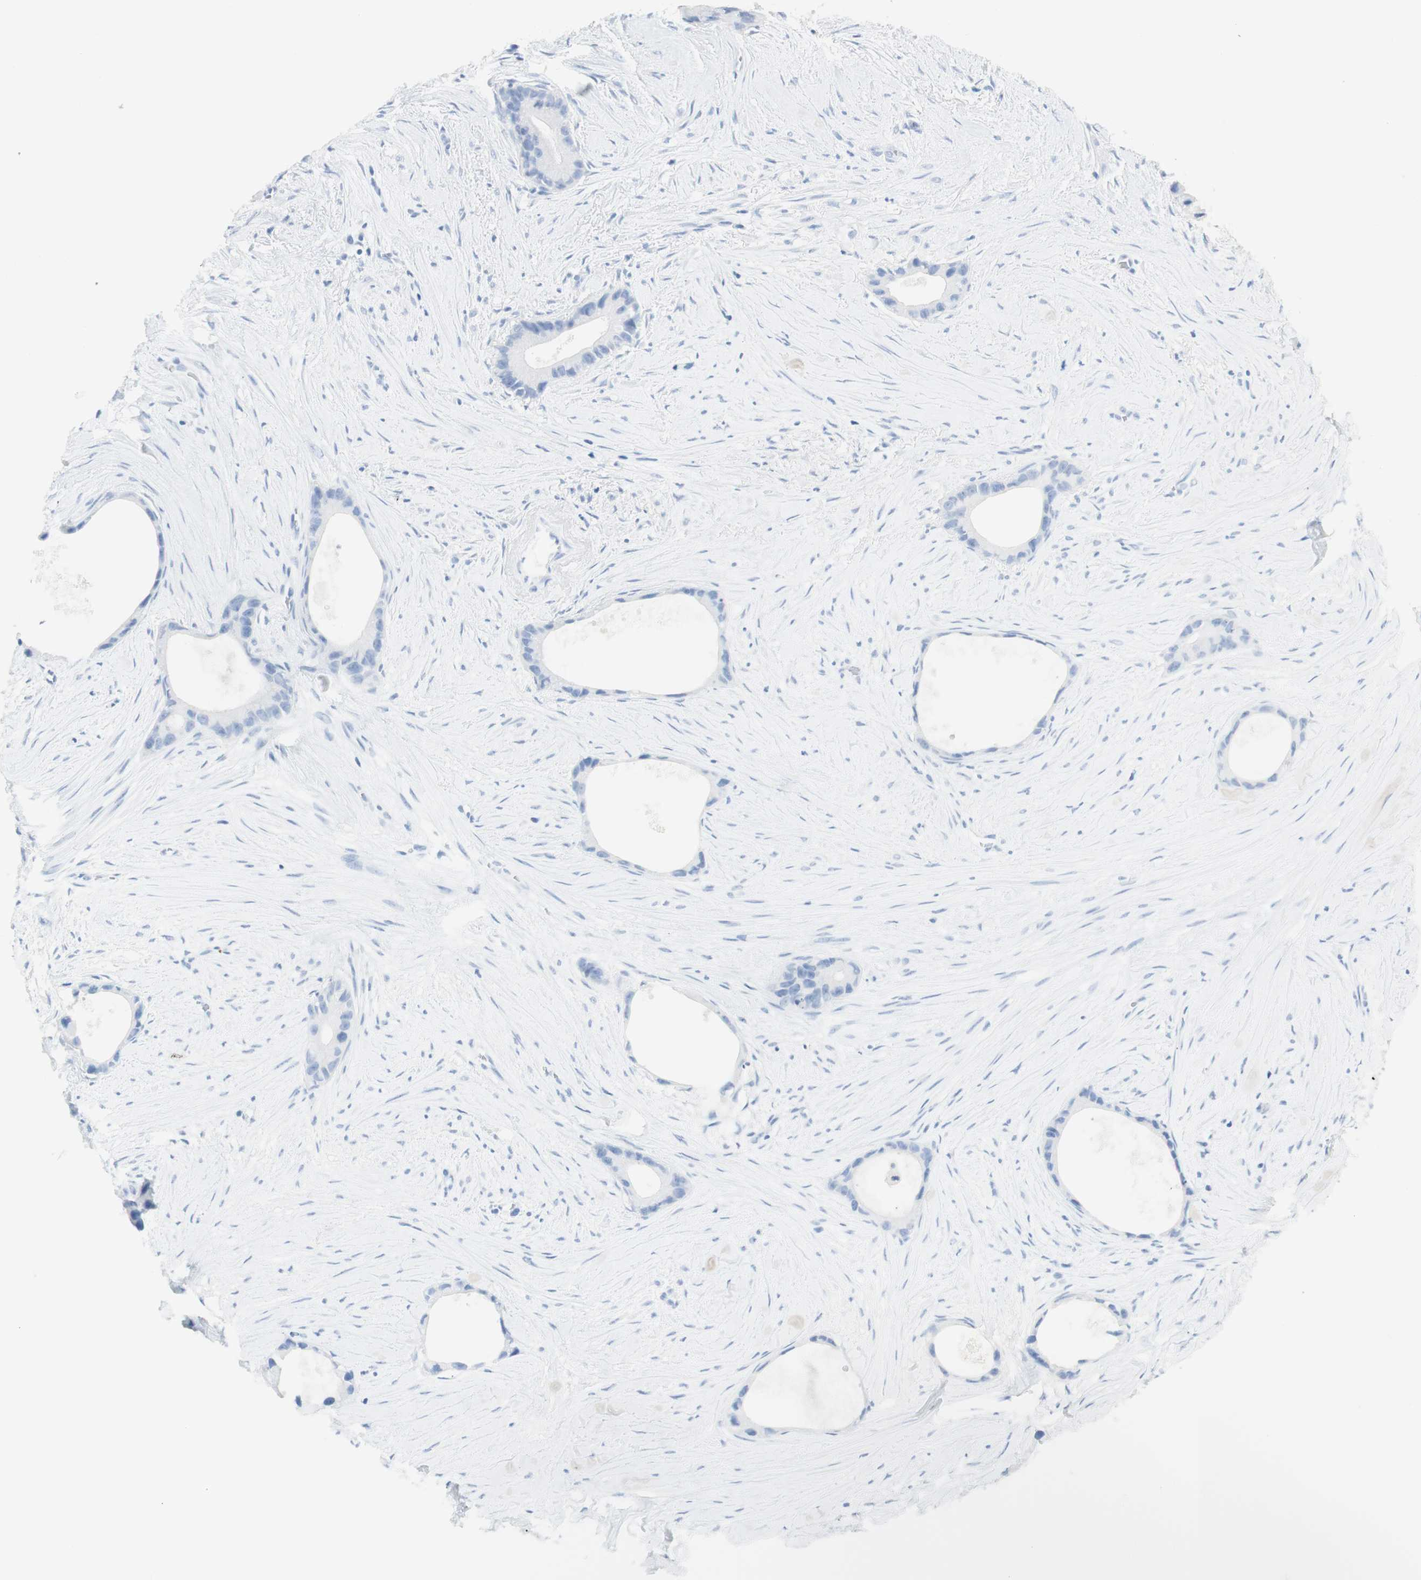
{"staining": {"intensity": "negative", "quantity": "none", "location": "none"}, "tissue": "liver cancer", "cell_type": "Tumor cells", "image_type": "cancer", "snomed": [{"axis": "morphology", "description": "Cholangiocarcinoma"}, {"axis": "topography", "description": "Liver"}], "caption": "The image demonstrates no significant positivity in tumor cells of liver cancer.", "gene": "TPO", "patient": {"sex": "female", "age": 55}}